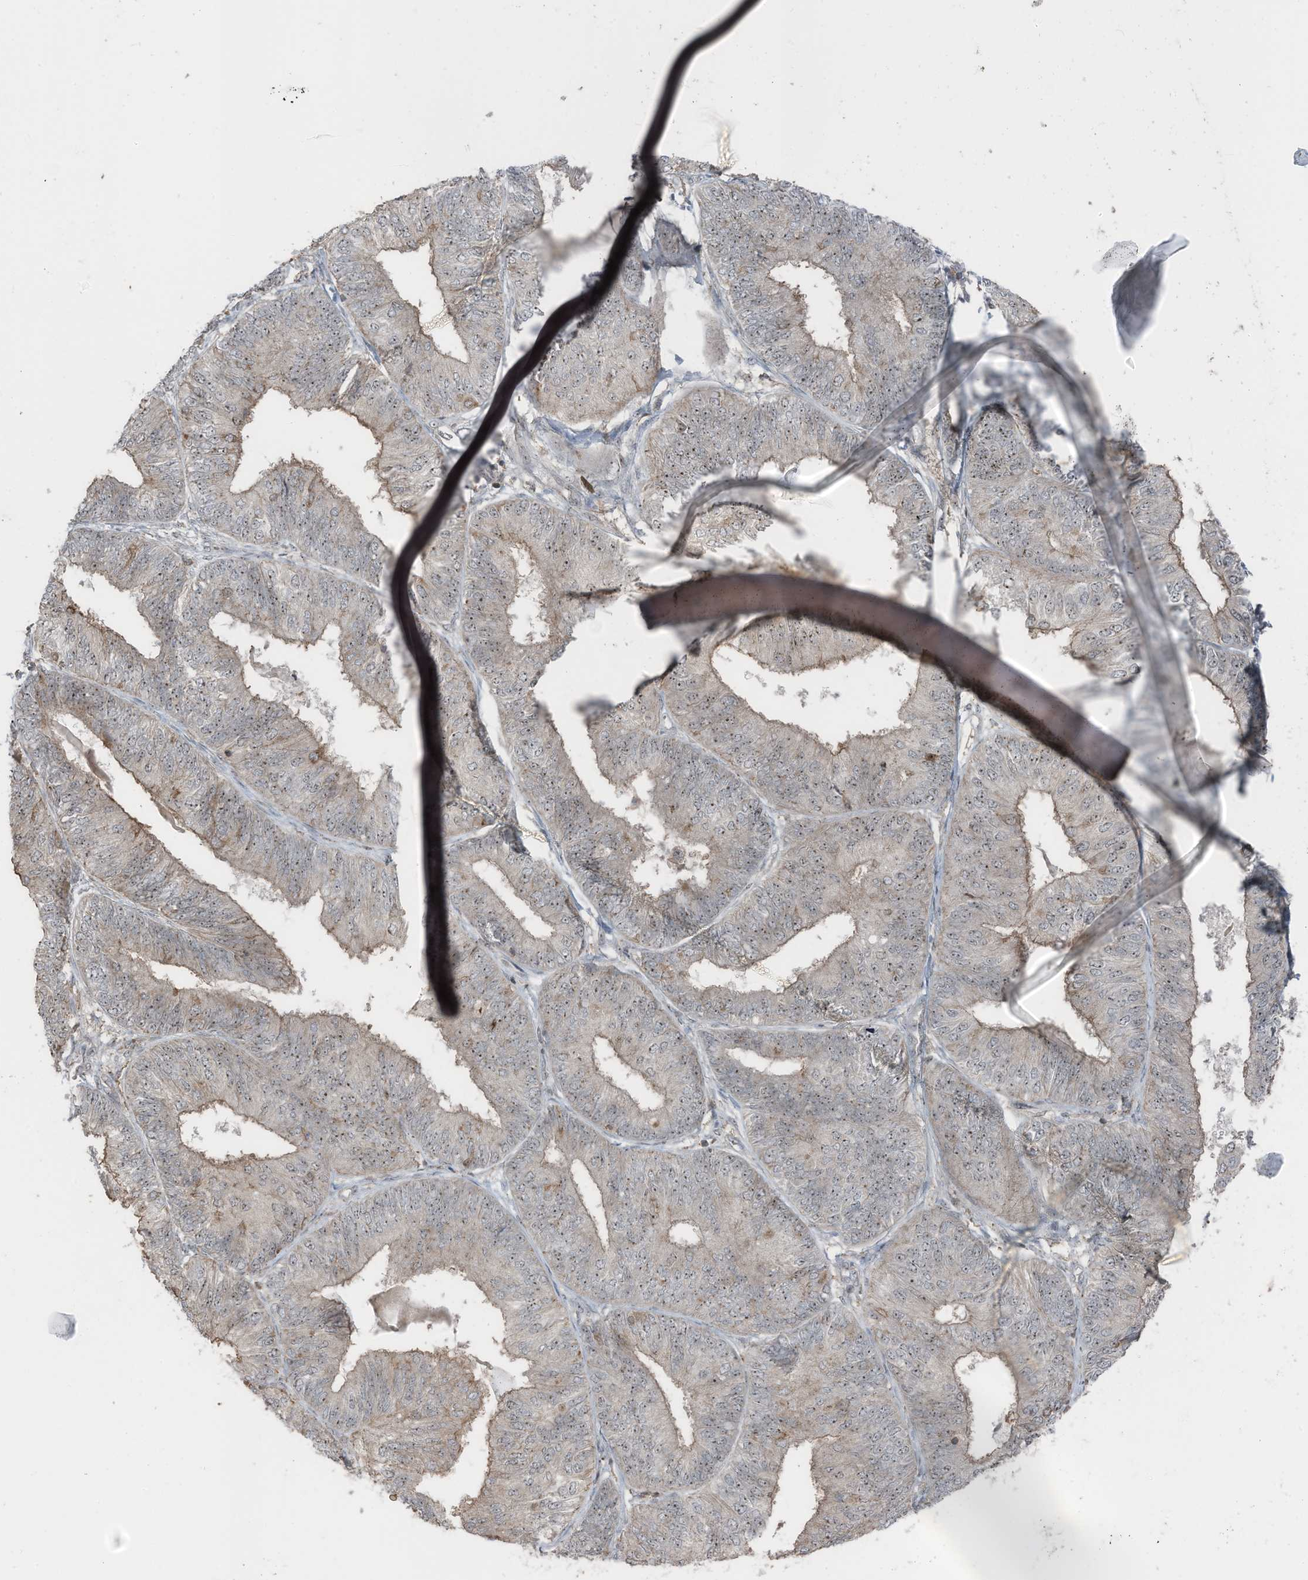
{"staining": {"intensity": "moderate", "quantity": ">75%", "location": "nuclear"}, "tissue": "endometrial cancer", "cell_type": "Tumor cells", "image_type": "cancer", "snomed": [{"axis": "morphology", "description": "Adenocarcinoma, NOS"}, {"axis": "topography", "description": "Endometrium"}], "caption": "Immunohistochemistry (IHC) (DAB) staining of endometrial adenocarcinoma exhibits moderate nuclear protein expression in approximately >75% of tumor cells.", "gene": "UTP3", "patient": {"sex": "female", "age": 58}}